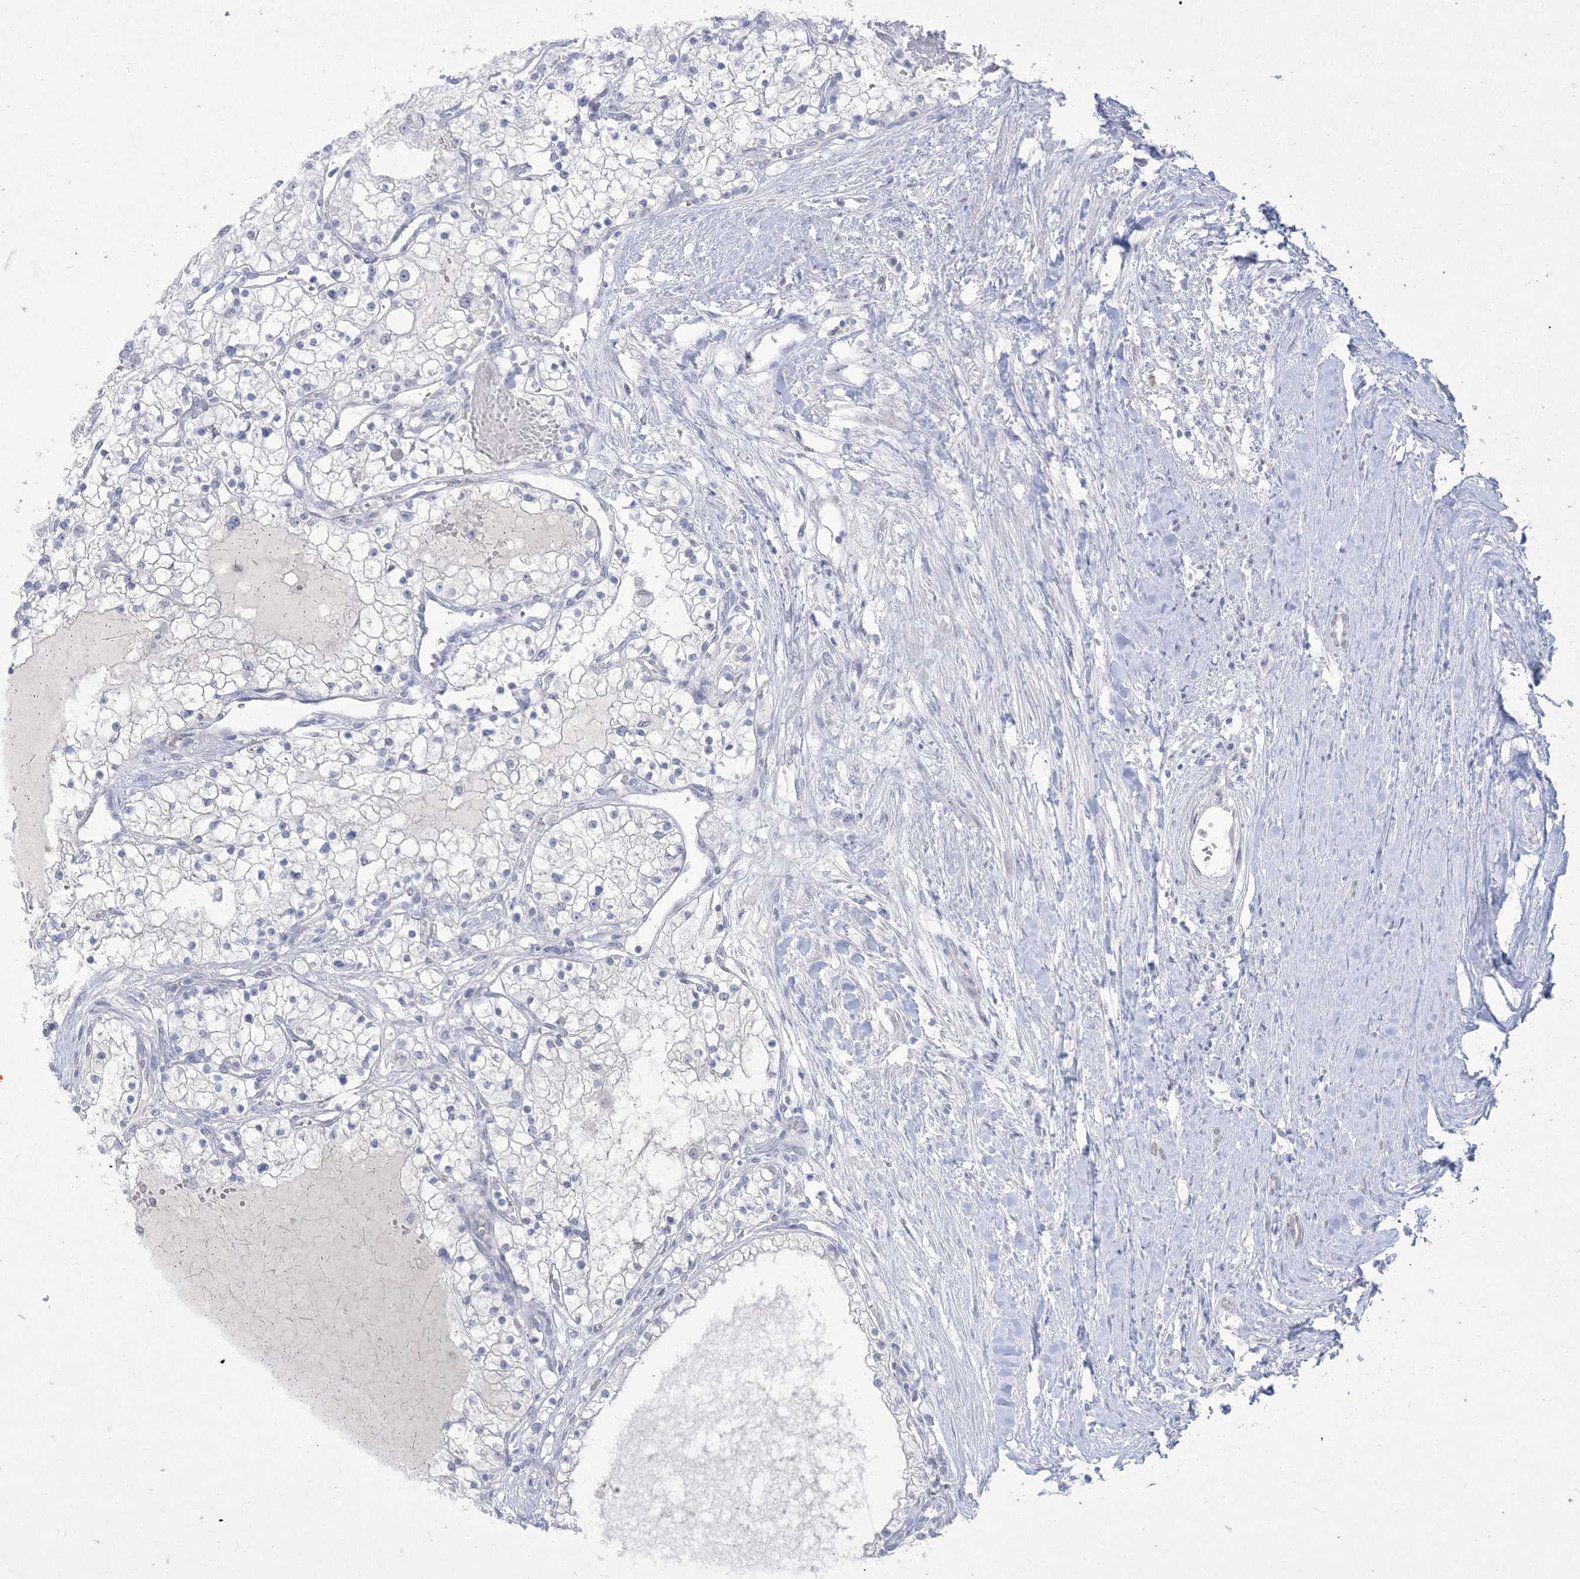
{"staining": {"intensity": "negative", "quantity": "none", "location": "none"}, "tissue": "renal cancer", "cell_type": "Tumor cells", "image_type": "cancer", "snomed": [{"axis": "morphology", "description": "Normal tissue, NOS"}, {"axis": "morphology", "description": "Adenocarcinoma, NOS"}, {"axis": "topography", "description": "Kidney"}], "caption": "Tumor cells show no significant positivity in renal adenocarcinoma.", "gene": "HOMEZ", "patient": {"sex": "male", "age": 68}}